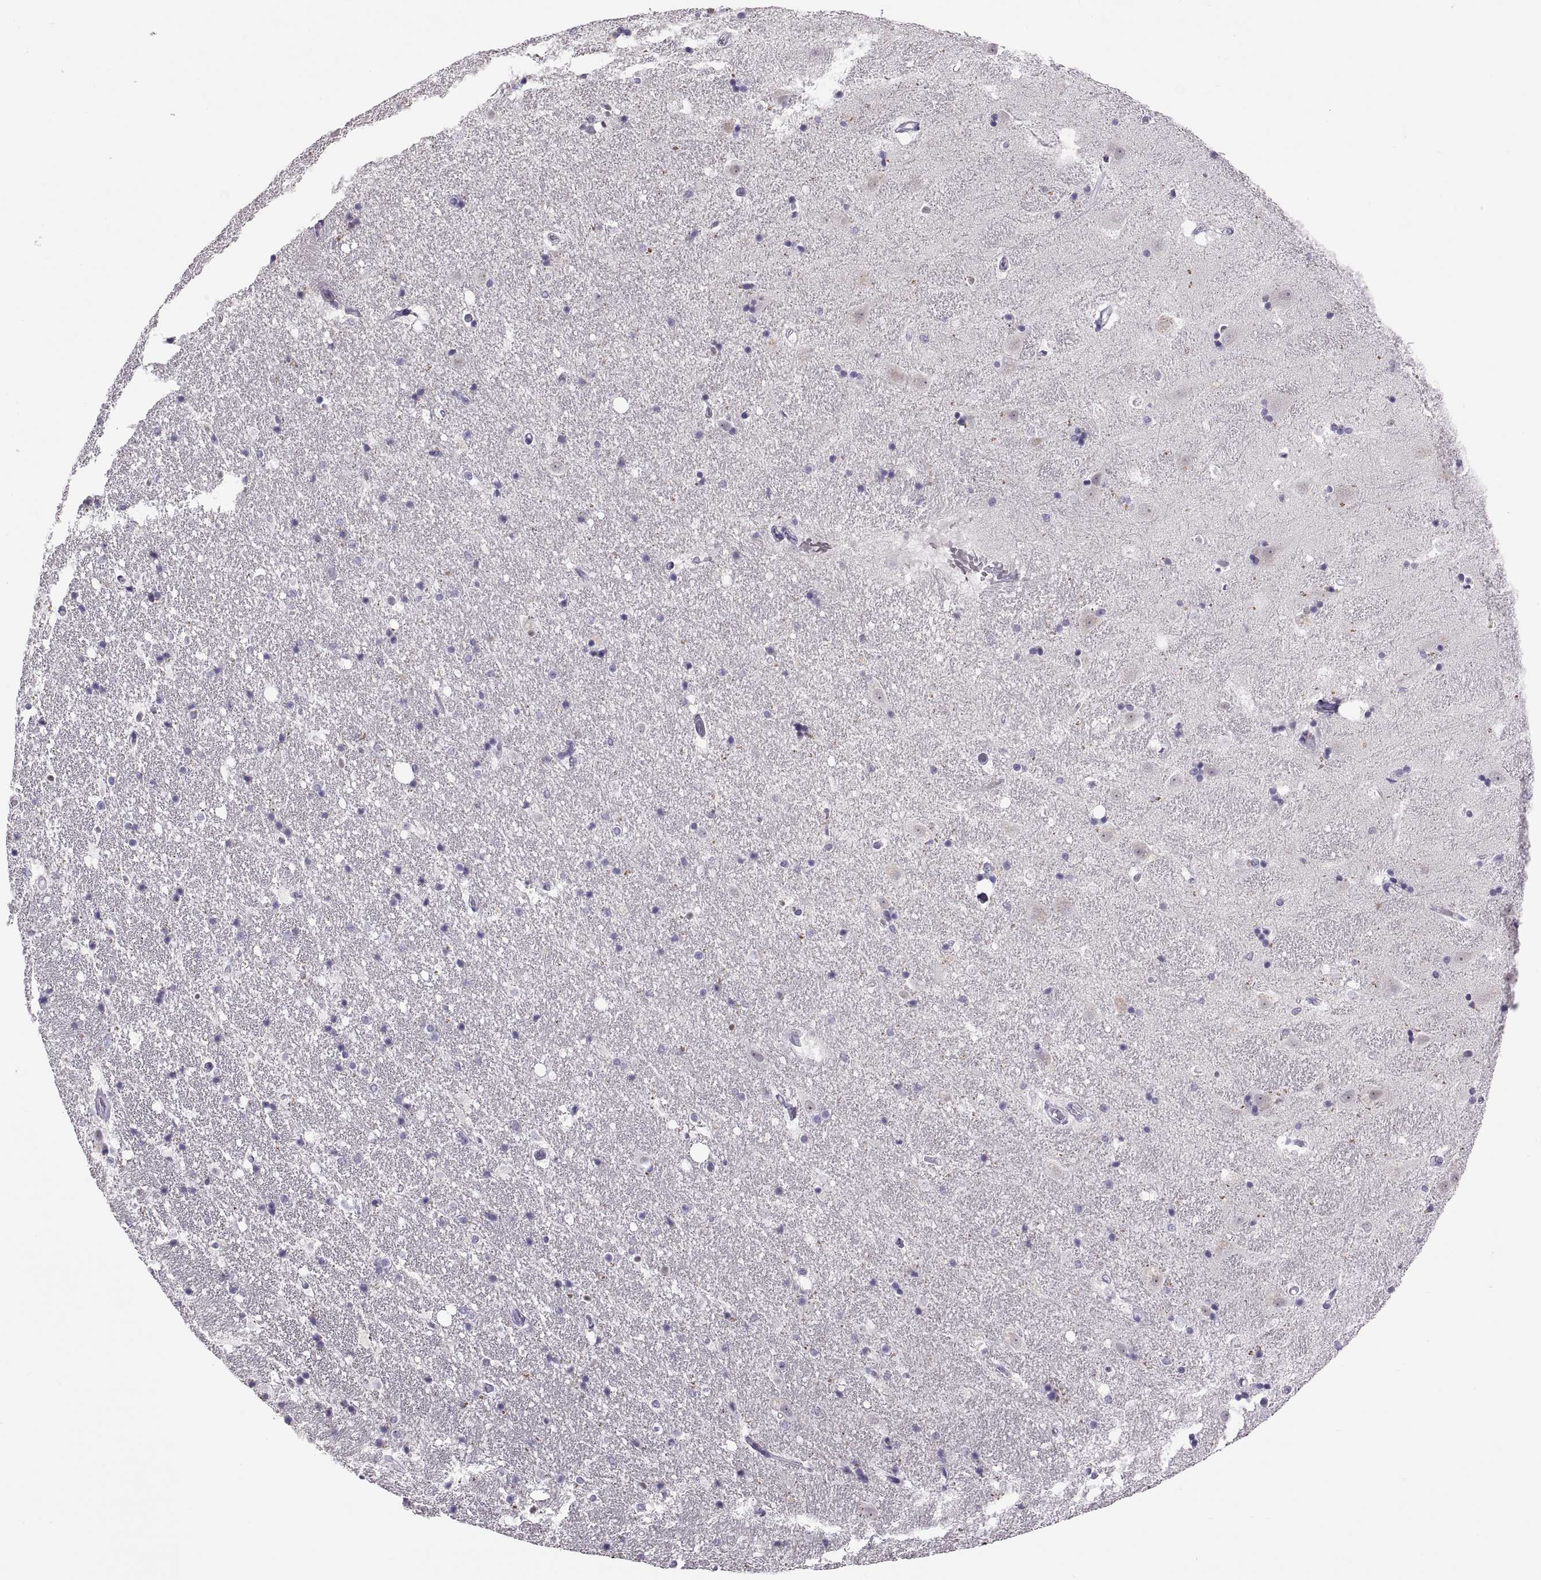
{"staining": {"intensity": "negative", "quantity": "none", "location": "none"}, "tissue": "hippocampus", "cell_type": "Glial cells", "image_type": "normal", "snomed": [{"axis": "morphology", "description": "Normal tissue, NOS"}, {"axis": "topography", "description": "Hippocampus"}], "caption": "Photomicrograph shows no significant protein positivity in glial cells of benign hippocampus. (Stains: DAB IHC with hematoxylin counter stain, Microscopy: brightfield microscopy at high magnification).", "gene": "TTC21A", "patient": {"sex": "male", "age": 49}}